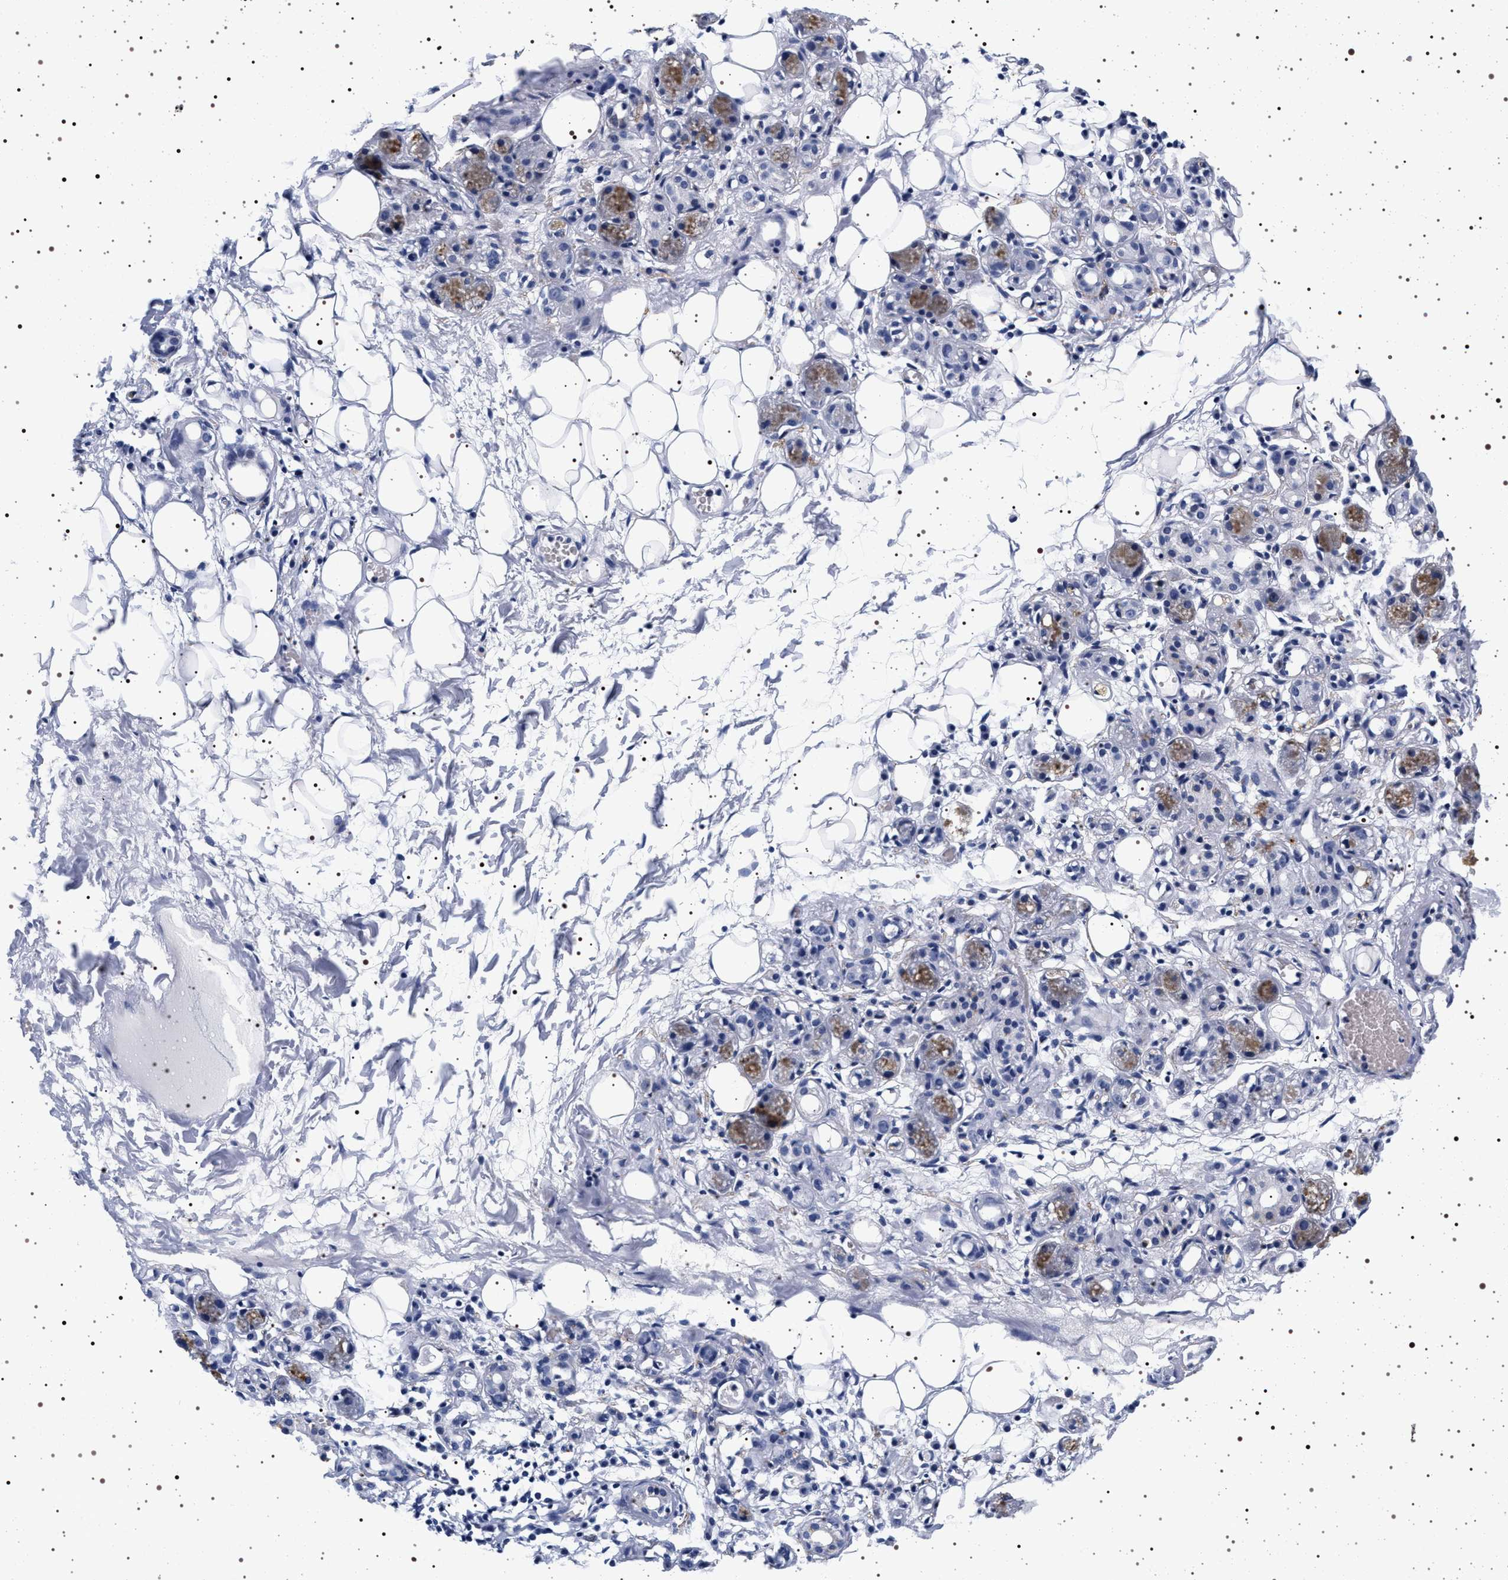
{"staining": {"intensity": "negative", "quantity": "none", "location": "none"}, "tissue": "adipose tissue", "cell_type": "Adipocytes", "image_type": "normal", "snomed": [{"axis": "morphology", "description": "Normal tissue, NOS"}, {"axis": "morphology", "description": "Inflammation, NOS"}, {"axis": "topography", "description": "Vascular tissue"}, {"axis": "topography", "description": "Salivary gland"}], "caption": "IHC photomicrograph of normal adipose tissue: human adipose tissue stained with DAB demonstrates no significant protein positivity in adipocytes.", "gene": "SYN1", "patient": {"sex": "female", "age": 75}}